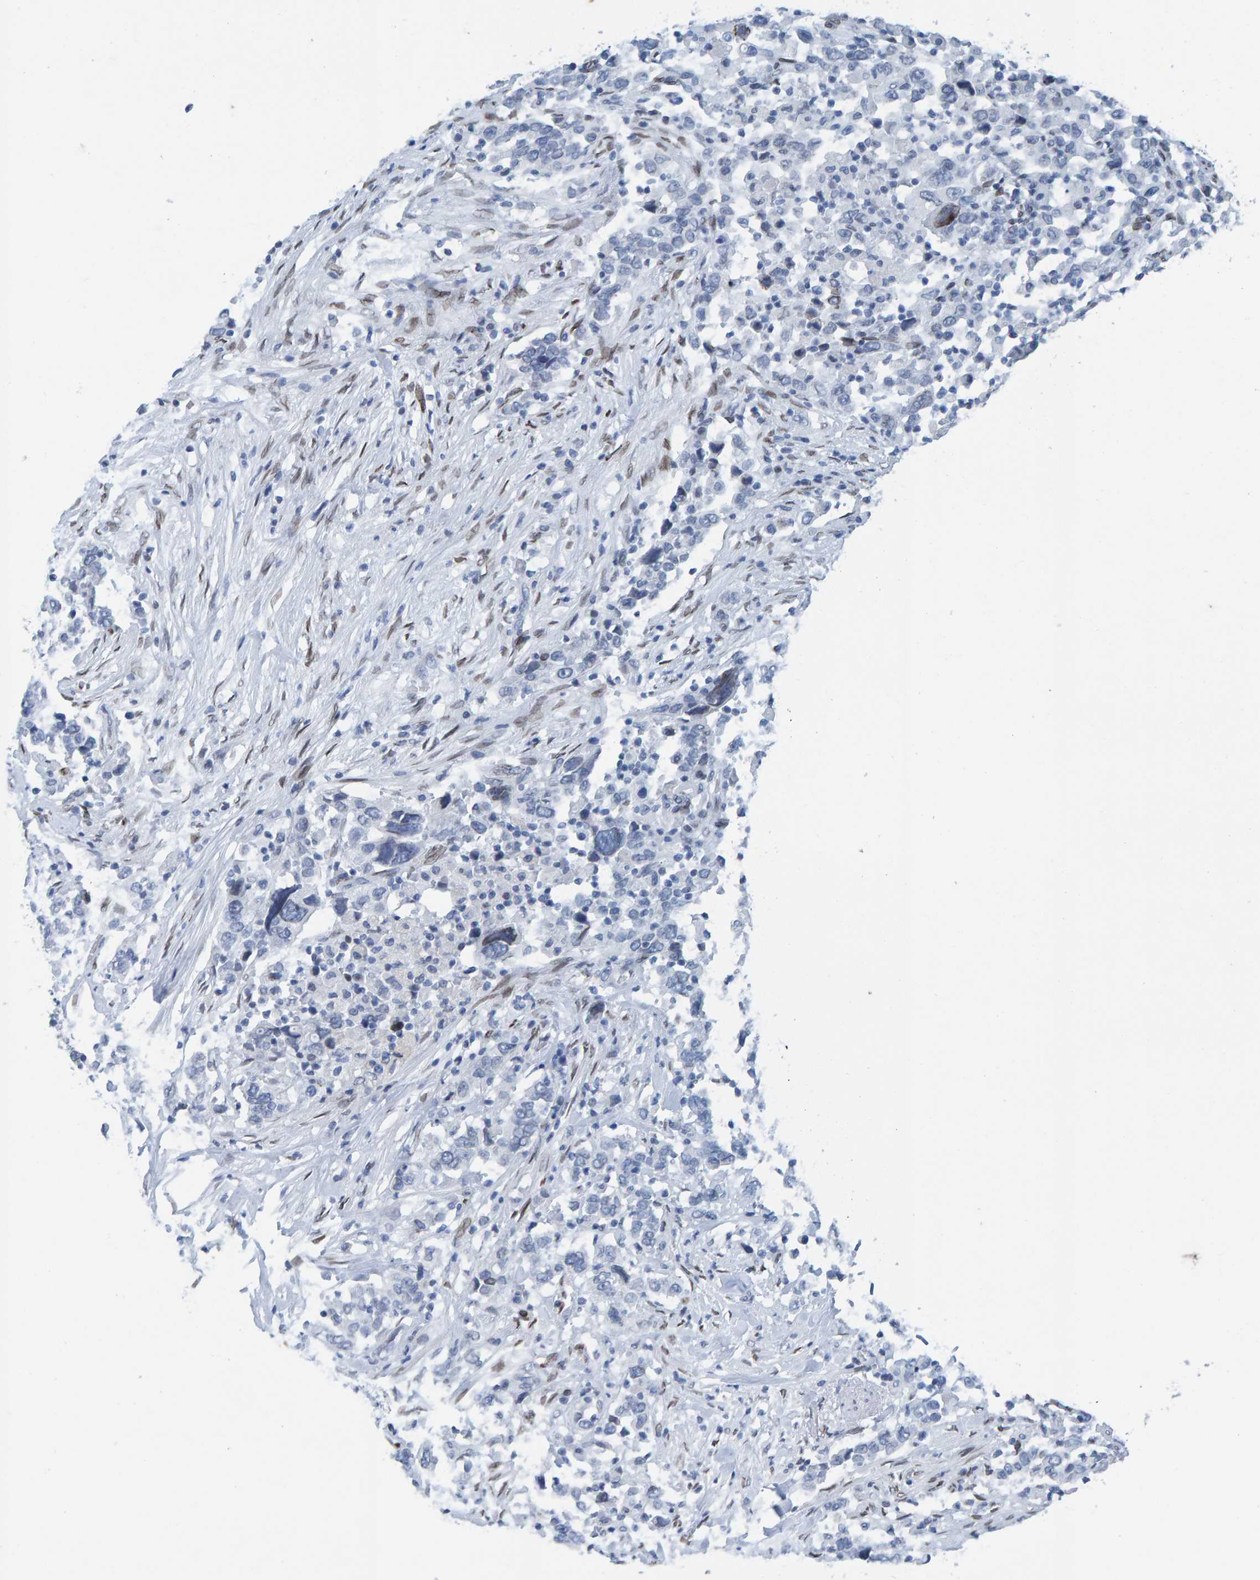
{"staining": {"intensity": "negative", "quantity": "none", "location": "none"}, "tissue": "urothelial cancer", "cell_type": "Tumor cells", "image_type": "cancer", "snomed": [{"axis": "morphology", "description": "Urothelial carcinoma, High grade"}, {"axis": "topography", "description": "Urinary bladder"}], "caption": "This photomicrograph is of urothelial cancer stained with immunohistochemistry (IHC) to label a protein in brown with the nuclei are counter-stained blue. There is no staining in tumor cells.", "gene": "LMNB2", "patient": {"sex": "male", "age": 61}}